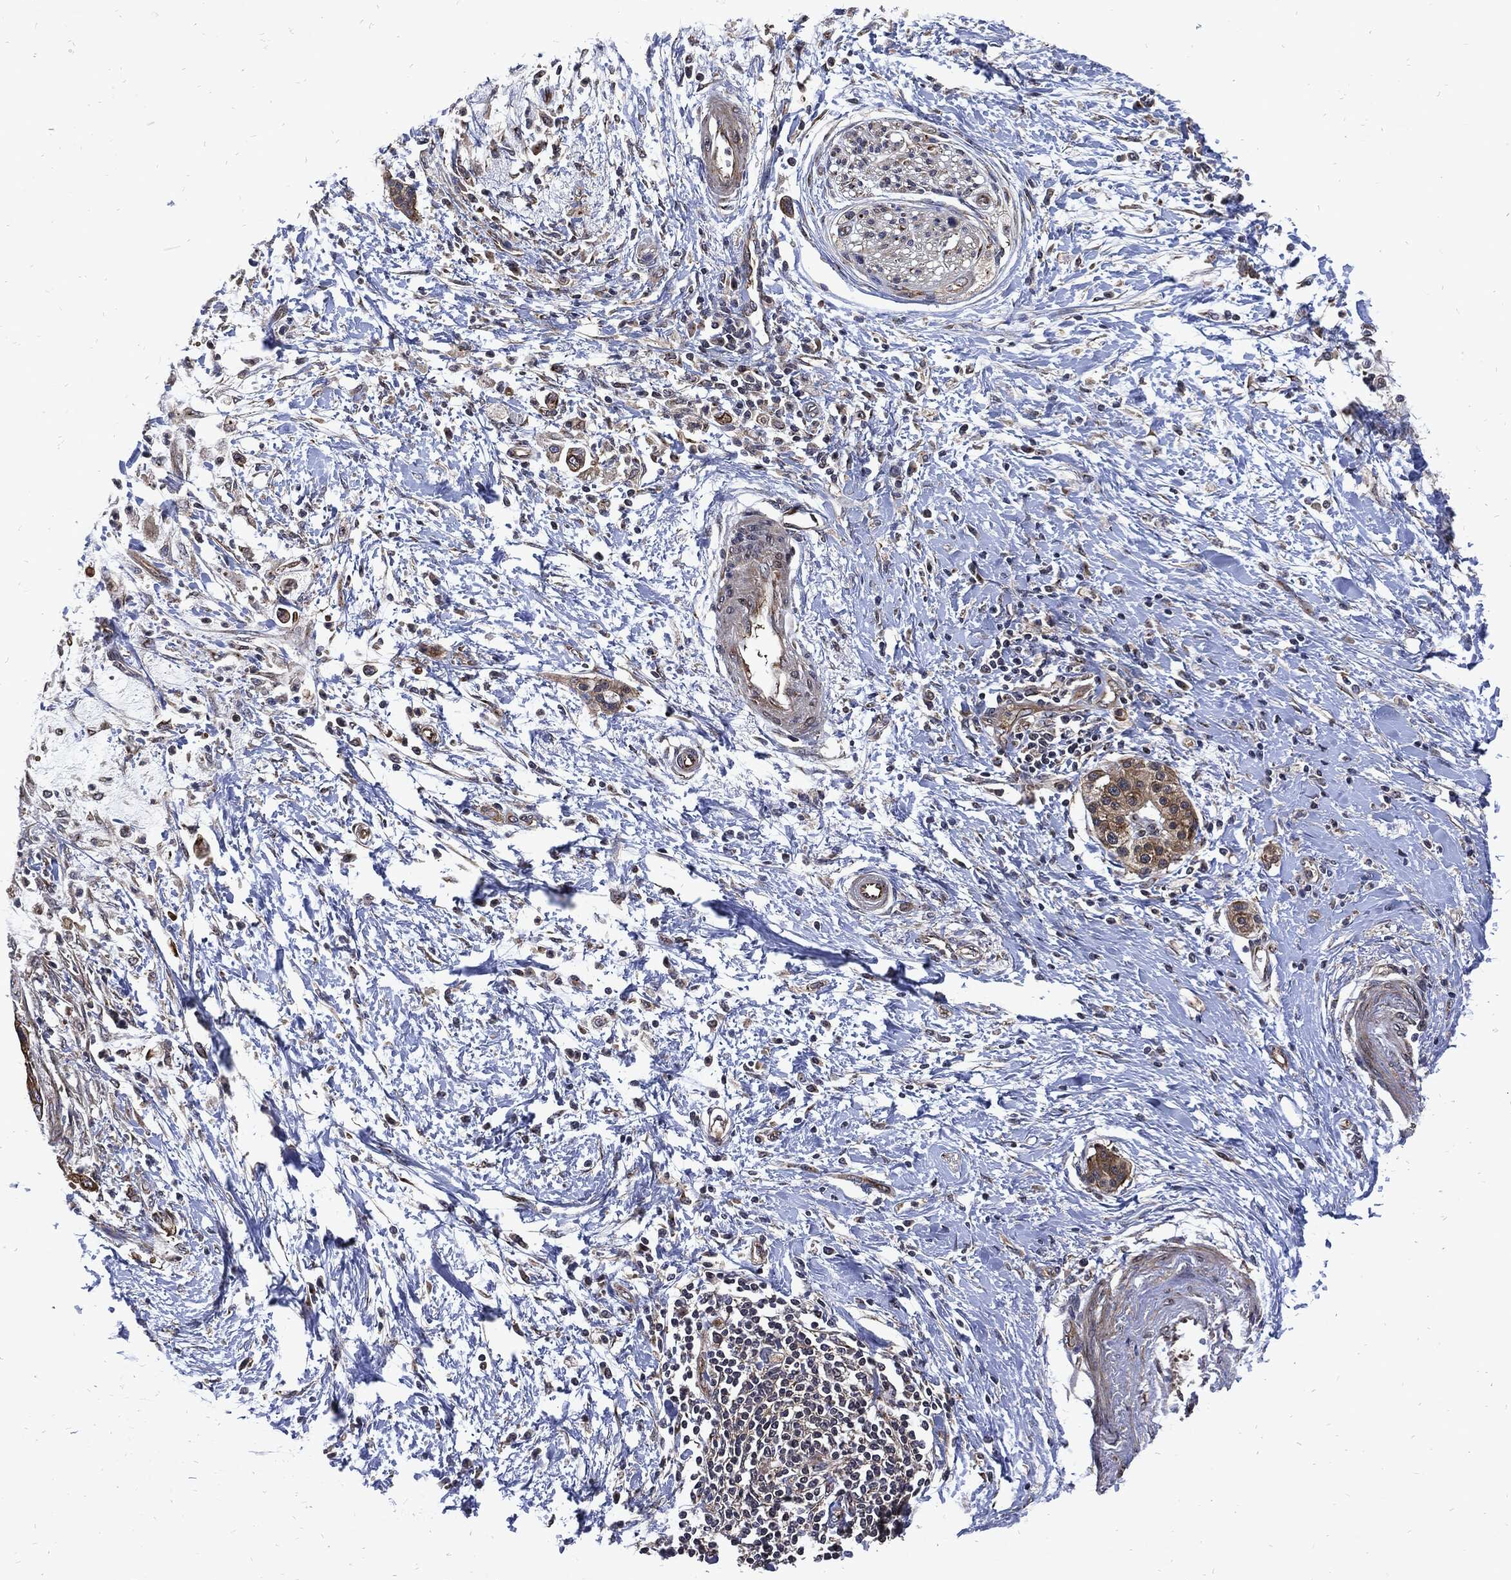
{"staining": {"intensity": "moderate", "quantity": "<25%", "location": "cytoplasmic/membranous"}, "tissue": "pancreatic cancer", "cell_type": "Tumor cells", "image_type": "cancer", "snomed": [{"axis": "morphology", "description": "Normal tissue, NOS"}, {"axis": "morphology", "description": "Adenocarcinoma, NOS"}, {"axis": "topography", "description": "Pancreas"}, {"axis": "topography", "description": "Duodenum"}], "caption": "Immunohistochemistry (IHC) photomicrograph of neoplastic tissue: pancreatic cancer (adenocarcinoma) stained using IHC displays low levels of moderate protein expression localized specifically in the cytoplasmic/membranous of tumor cells, appearing as a cytoplasmic/membranous brown color.", "gene": "DCTN1", "patient": {"sex": "female", "age": 60}}